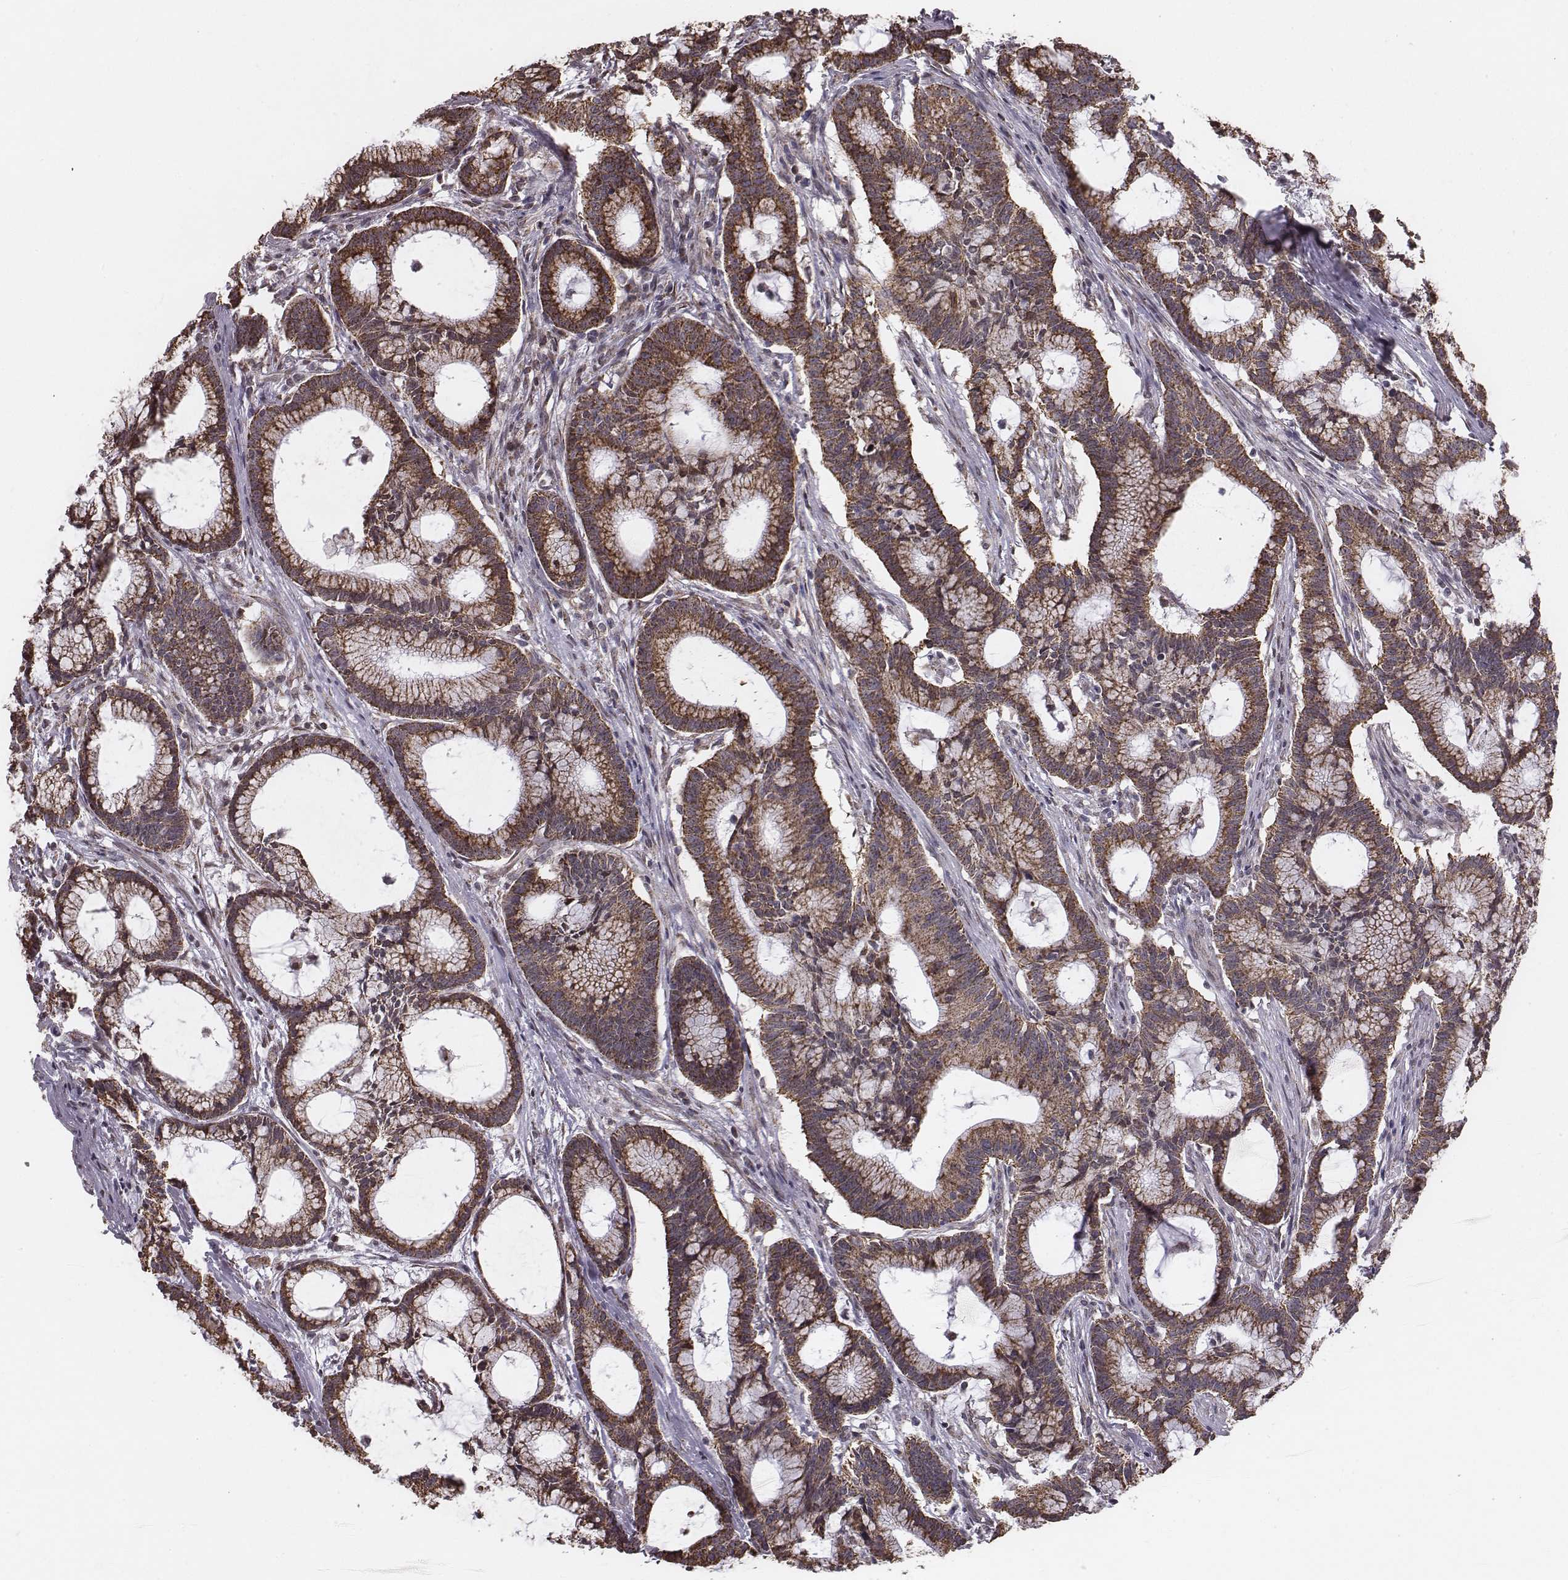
{"staining": {"intensity": "moderate", "quantity": ">75%", "location": "cytoplasmic/membranous"}, "tissue": "colorectal cancer", "cell_type": "Tumor cells", "image_type": "cancer", "snomed": [{"axis": "morphology", "description": "Adenocarcinoma, NOS"}, {"axis": "topography", "description": "Colon"}], "caption": "This is a histology image of immunohistochemistry (IHC) staining of colorectal cancer, which shows moderate expression in the cytoplasmic/membranous of tumor cells.", "gene": "ACOT2", "patient": {"sex": "female", "age": 78}}